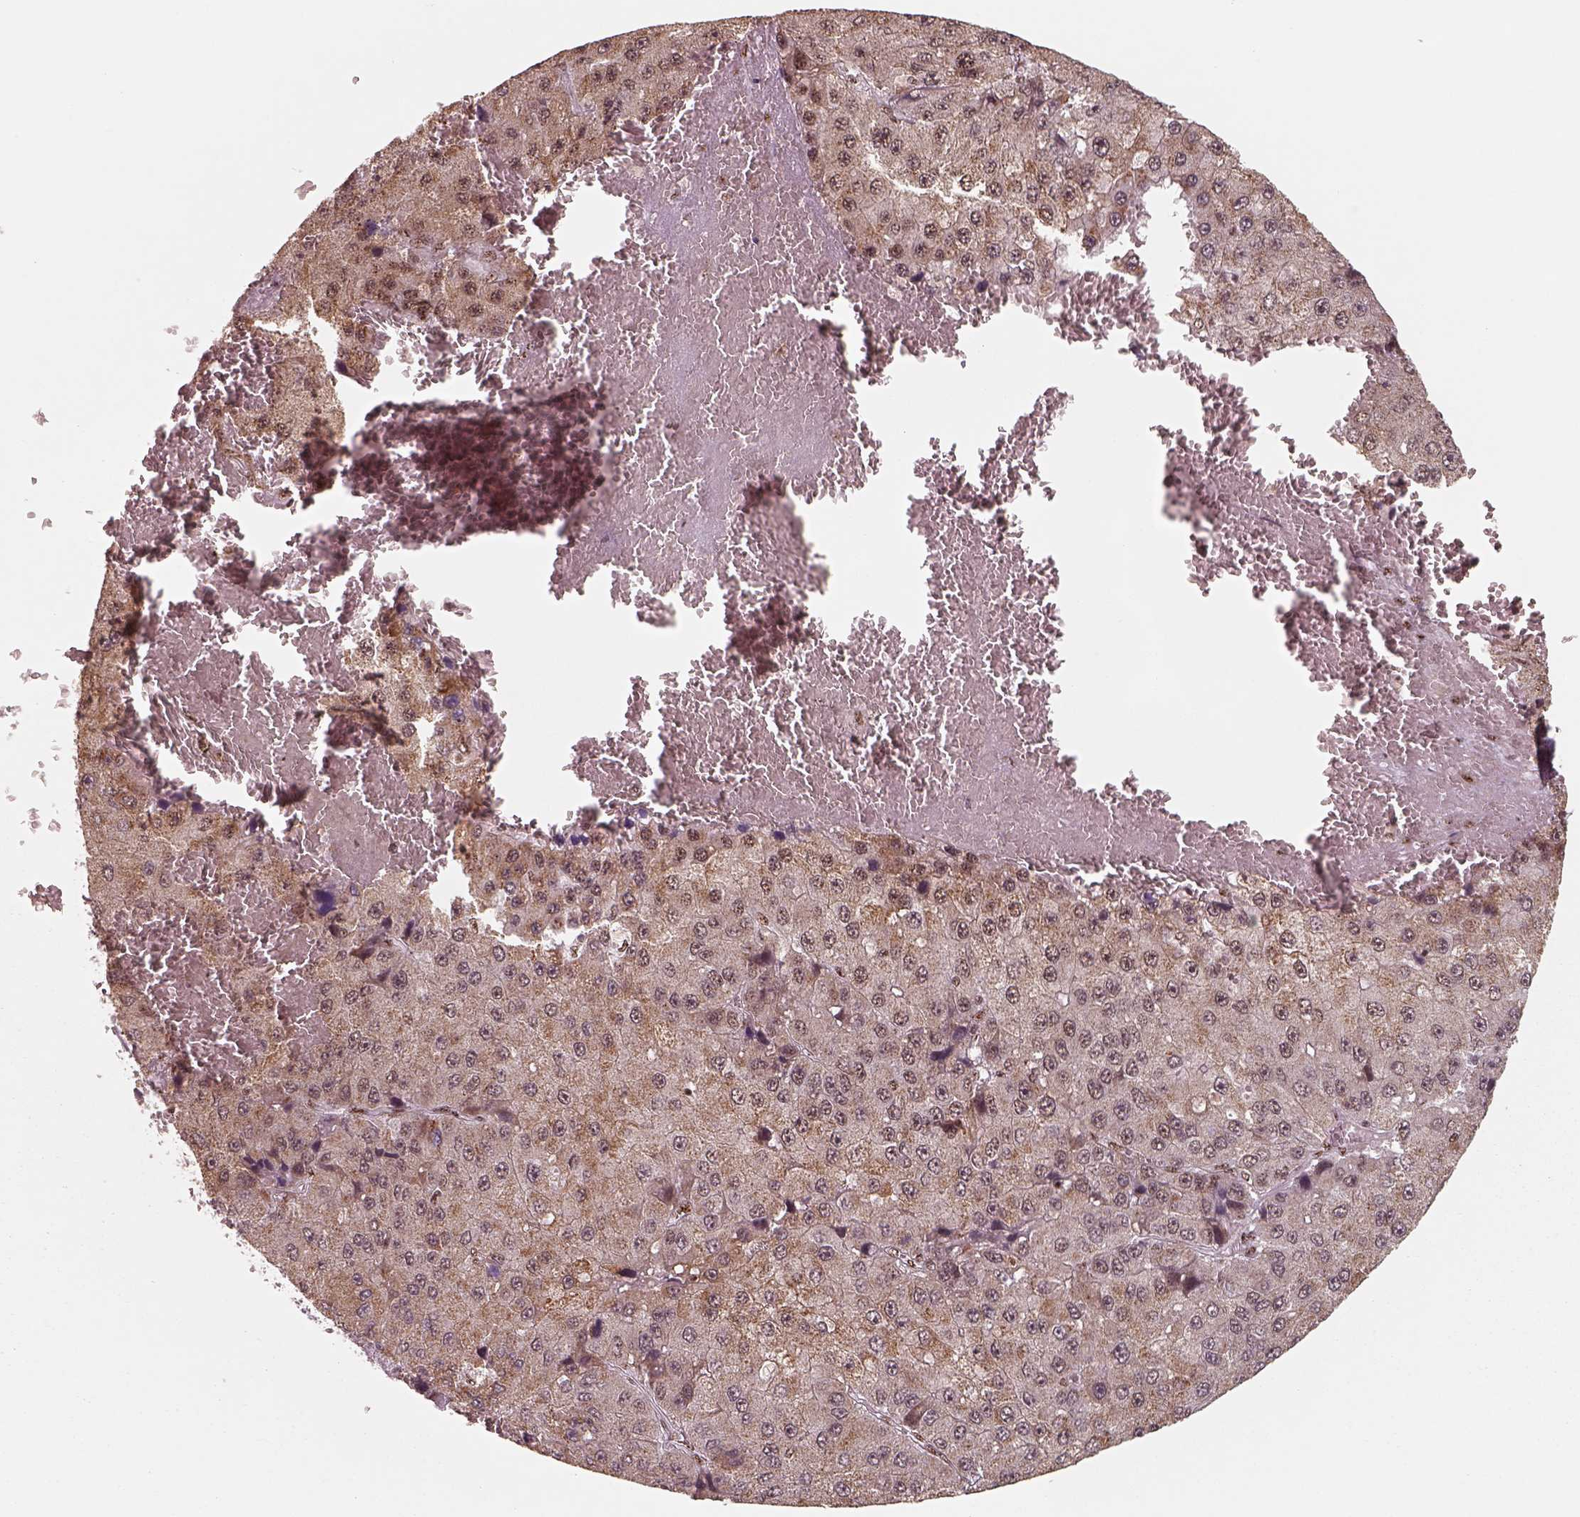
{"staining": {"intensity": "weak", "quantity": "25%-75%", "location": "nuclear"}, "tissue": "liver cancer", "cell_type": "Tumor cells", "image_type": "cancer", "snomed": [{"axis": "morphology", "description": "Carcinoma, Hepatocellular, NOS"}, {"axis": "topography", "description": "Liver"}], "caption": "This histopathology image demonstrates liver cancer (hepatocellular carcinoma) stained with immunohistochemistry to label a protein in brown. The nuclear of tumor cells show weak positivity for the protein. Nuclei are counter-stained blue.", "gene": "ATXN7L3", "patient": {"sex": "female", "age": 73}}